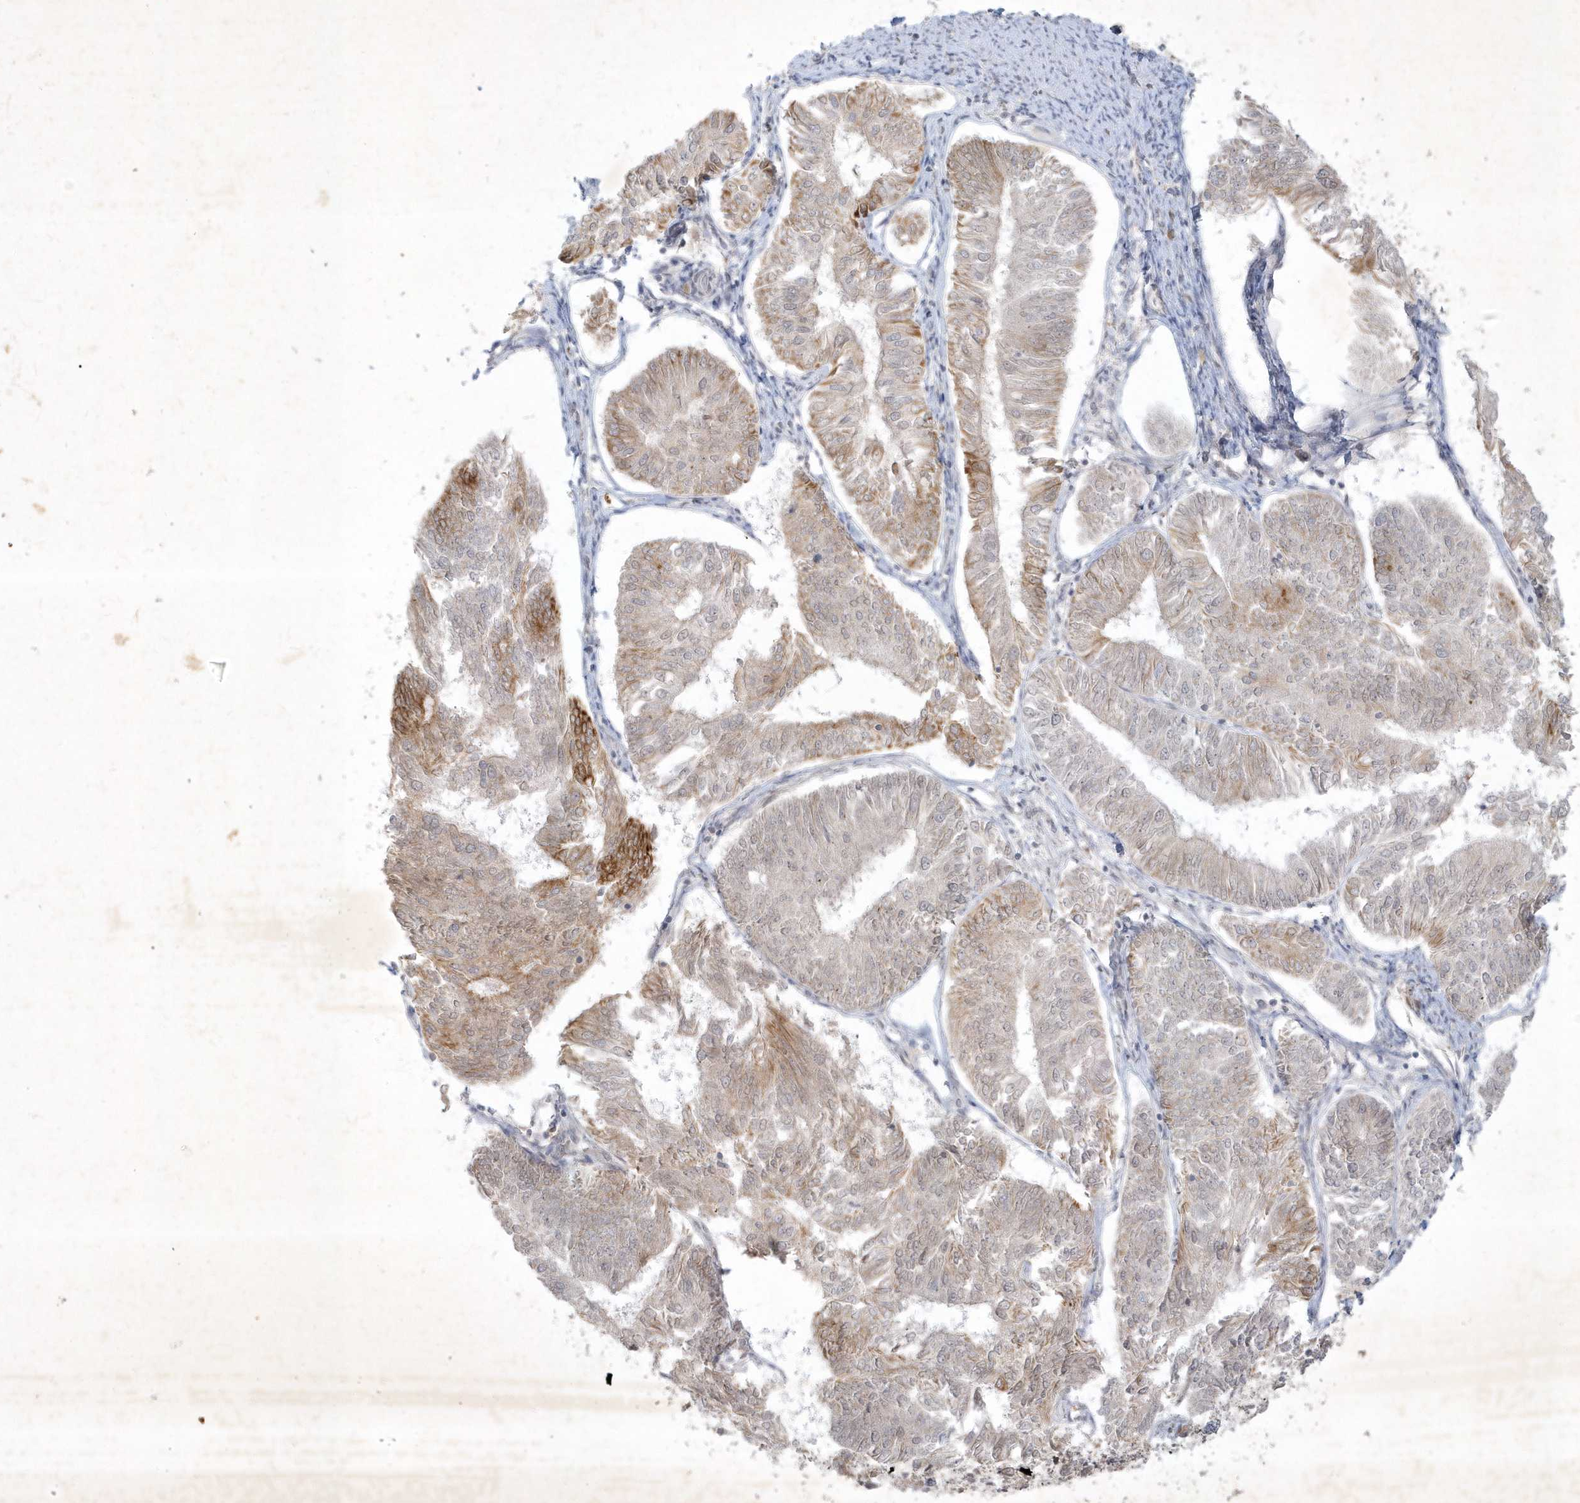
{"staining": {"intensity": "moderate", "quantity": "<25%", "location": "cytoplasmic/membranous"}, "tissue": "endometrial cancer", "cell_type": "Tumor cells", "image_type": "cancer", "snomed": [{"axis": "morphology", "description": "Adenocarcinoma, NOS"}, {"axis": "topography", "description": "Endometrium"}], "caption": "IHC image of human endometrial cancer stained for a protein (brown), which displays low levels of moderate cytoplasmic/membranous positivity in approximately <25% of tumor cells.", "gene": "BOD1", "patient": {"sex": "female", "age": 58}}